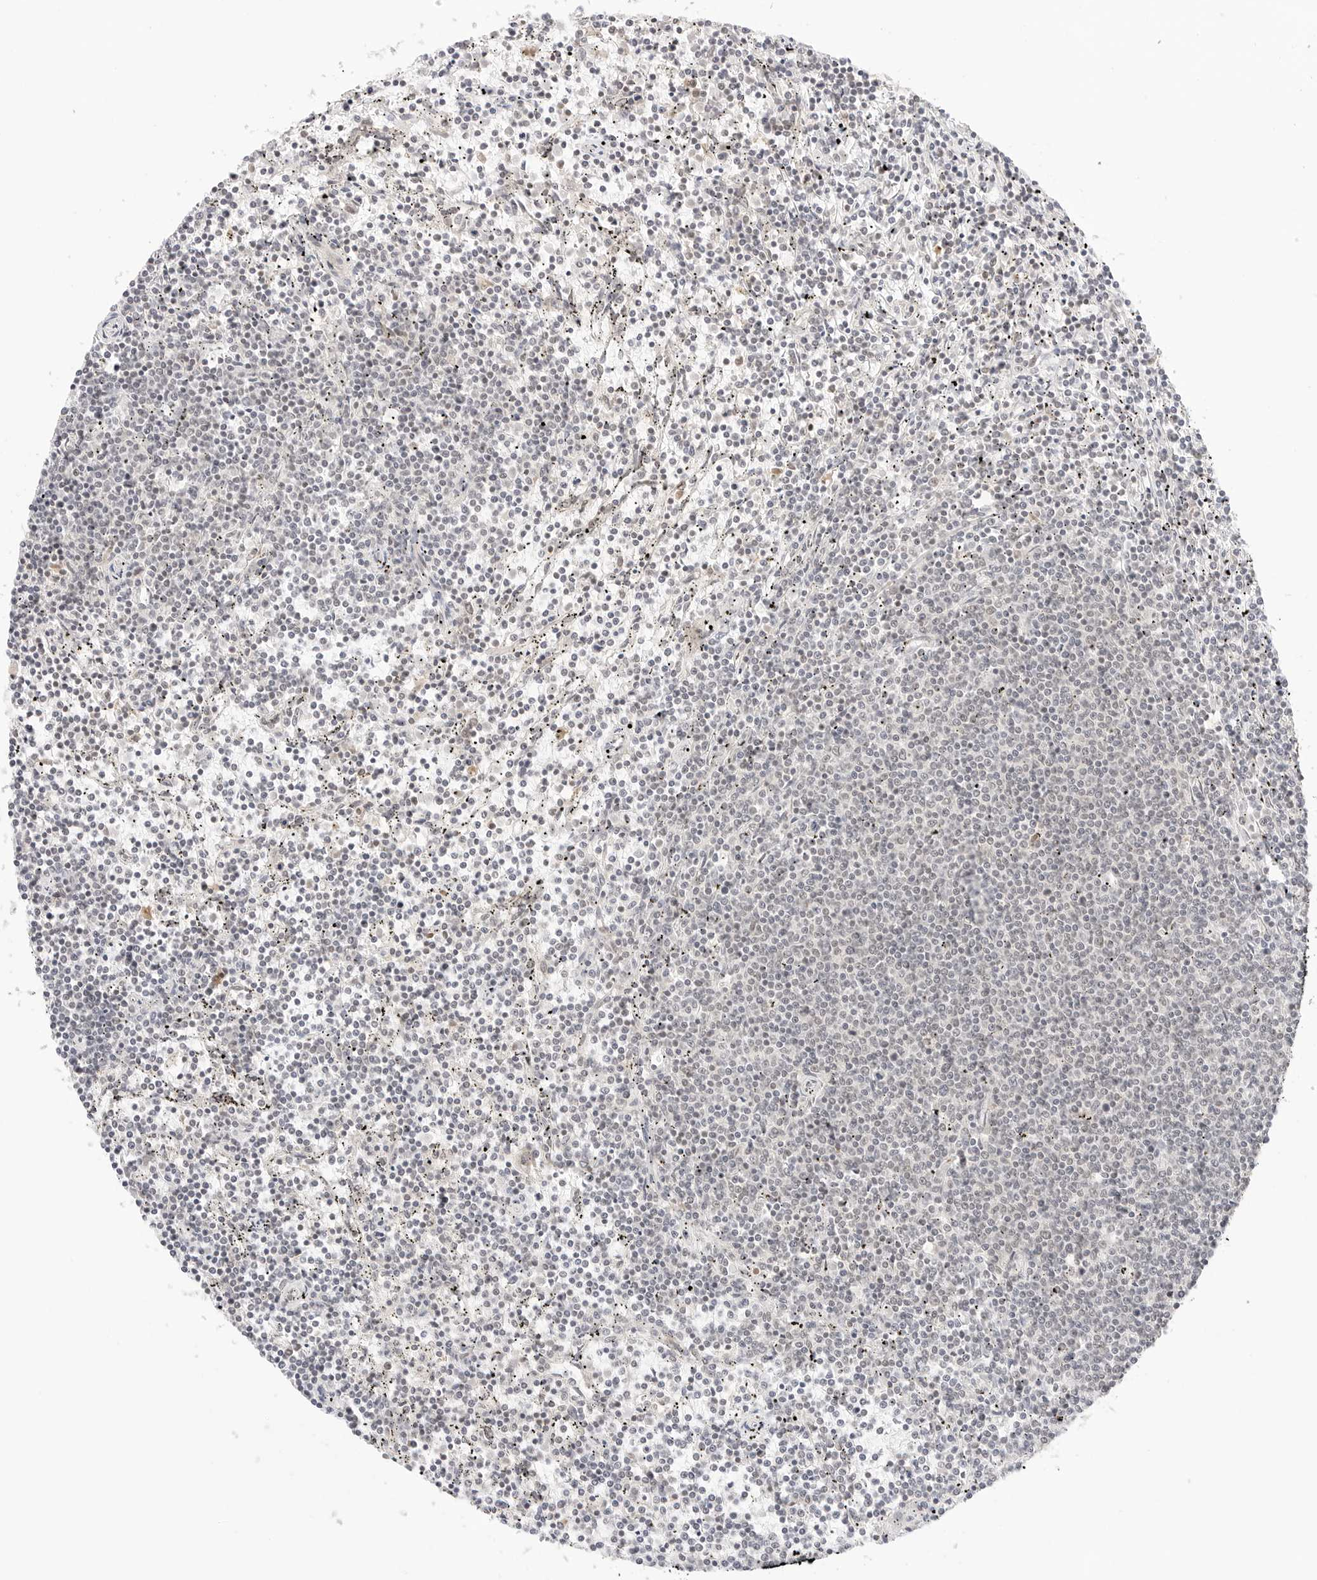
{"staining": {"intensity": "negative", "quantity": "none", "location": "none"}, "tissue": "lymphoma", "cell_type": "Tumor cells", "image_type": "cancer", "snomed": [{"axis": "morphology", "description": "Malignant lymphoma, non-Hodgkin's type, Low grade"}, {"axis": "topography", "description": "Spleen"}], "caption": "This histopathology image is of lymphoma stained with immunohistochemistry (IHC) to label a protein in brown with the nuclei are counter-stained blue. There is no positivity in tumor cells.", "gene": "SEPTIN4", "patient": {"sex": "female", "age": 50}}